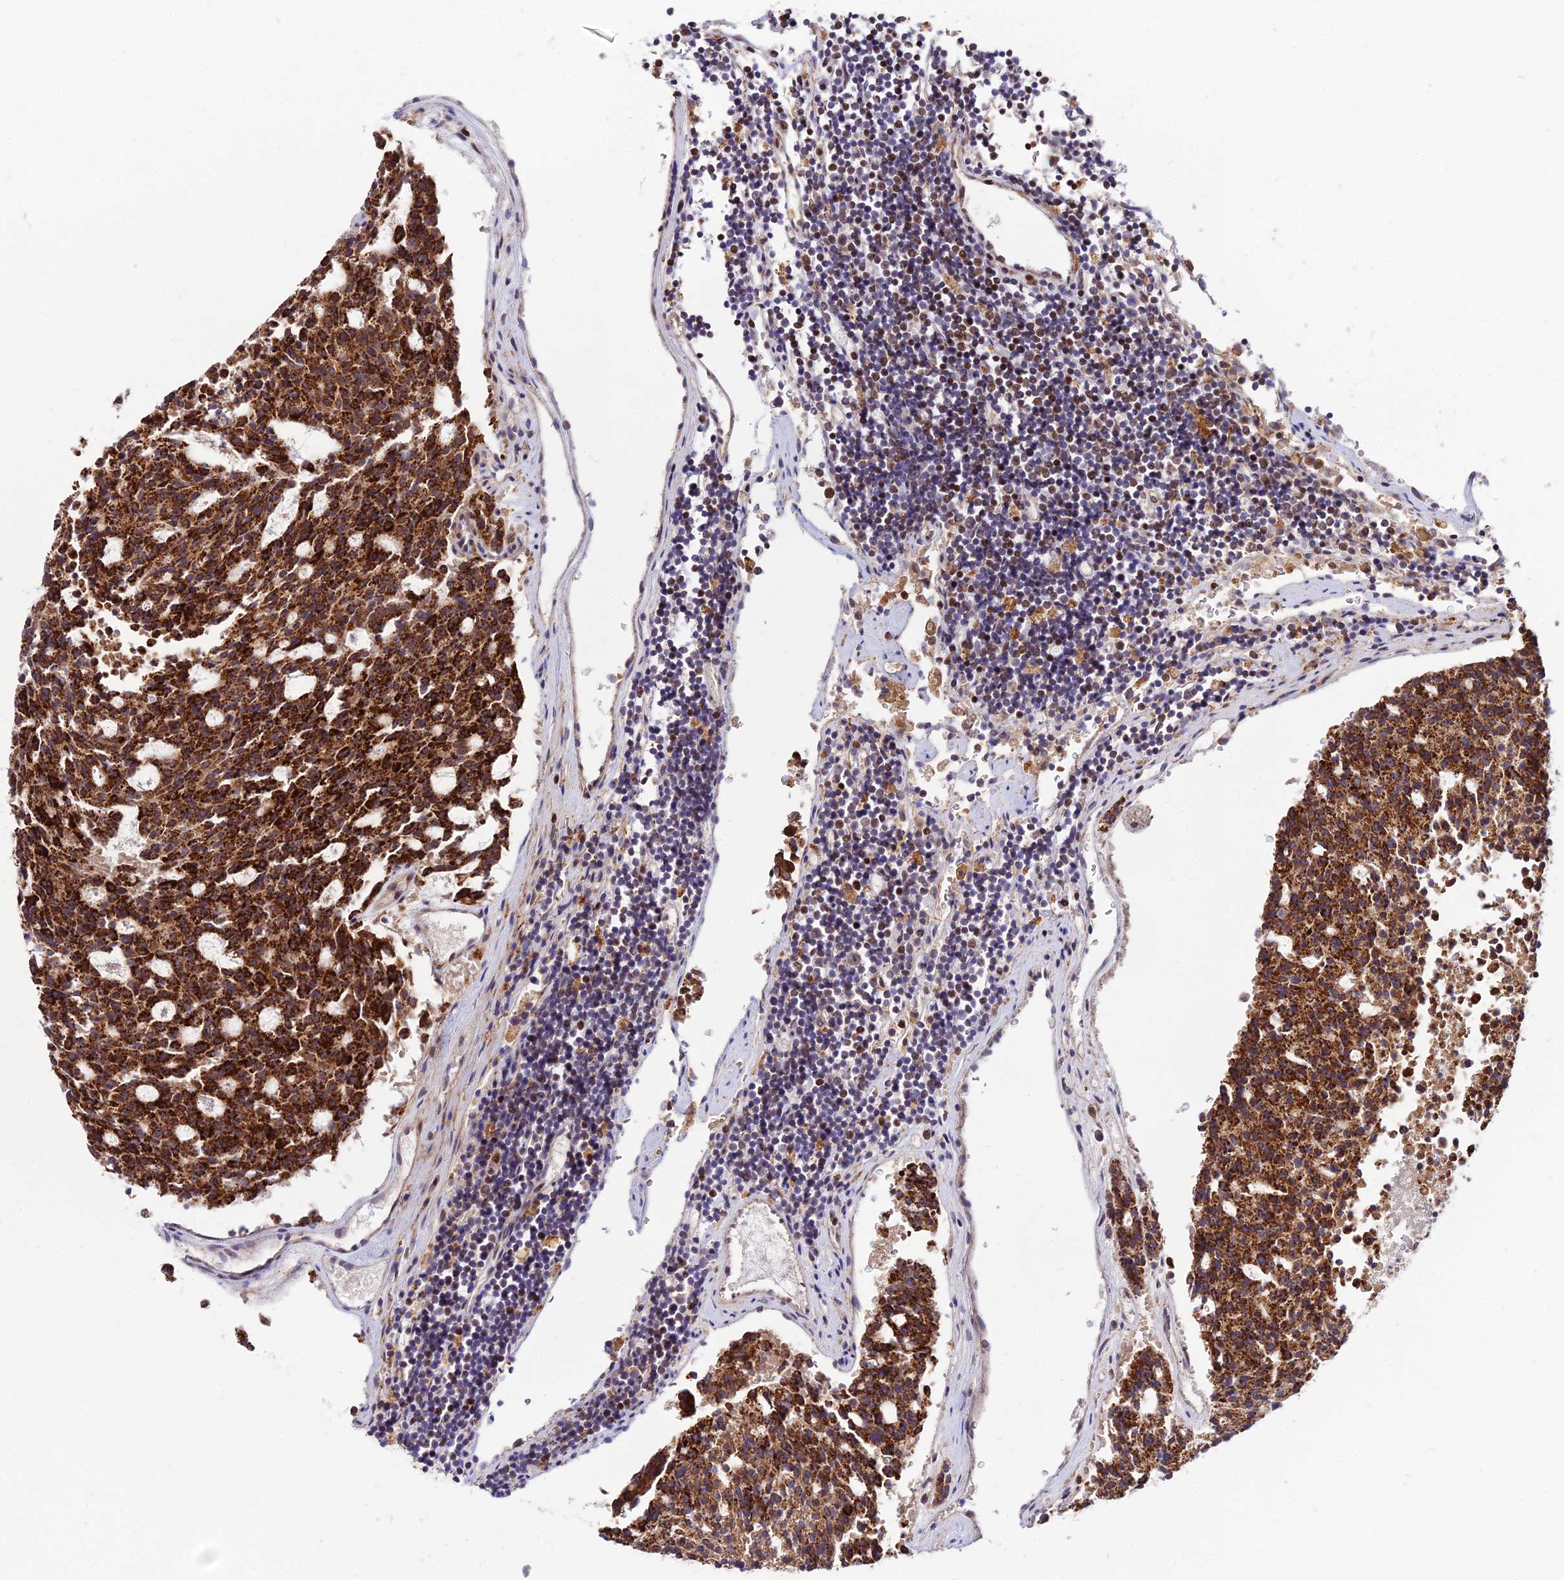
{"staining": {"intensity": "strong", "quantity": ">75%", "location": "cytoplasmic/membranous"}, "tissue": "carcinoid", "cell_type": "Tumor cells", "image_type": "cancer", "snomed": [{"axis": "morphology", "description": "Carcinoid, malignant, NOS"}, {"axis": "topography", "description": "Pancreas"}], "caption": "Carcinoid stained with a brown dye reveals strong cytoplasmic/membranous positive expression in approximately >75% of tumor cells.", "gene": "CIB3", "patient": {"sex": "female", "age": 54}}